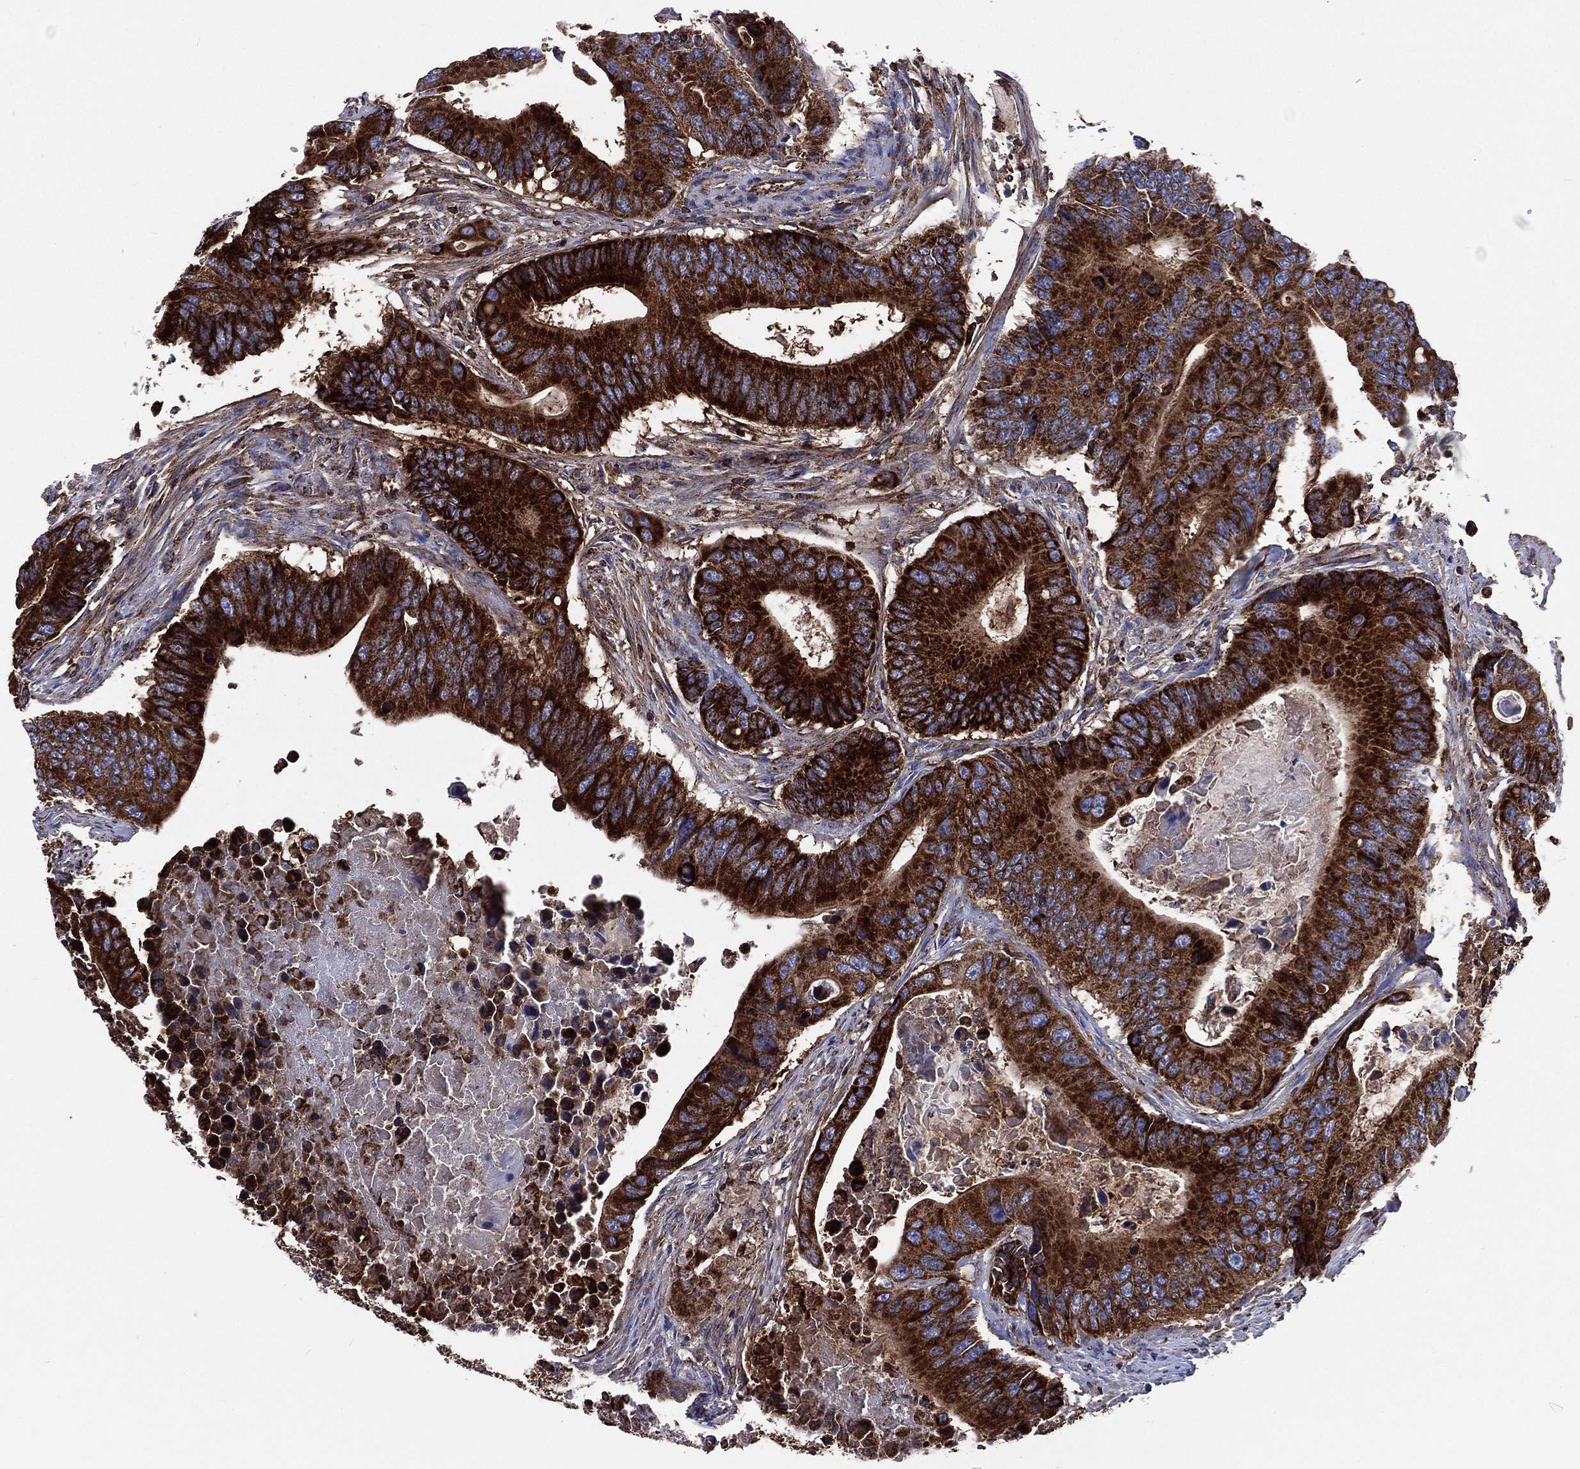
{"staining": {"intensity": "strong", "quantity": ">75%", "location": "cytoplasmic/membranous"}, "tissue": "colorectal cancer", "cell_type": "Tumor cells", "image_type": "cancer", "snomed": [{"axis": "morphology", "description": "Adenocarcinoma, NOS"}, {"axis": "topography", "description": "Colon"}], "caption": "Approximately >75% of tumor cells in adenocarcinoma (colorectal) display strong cytoplasmic/membranous protein expression as visualized by brown immunohistochemical staining.", "gene": "ANKRD37", "patient": {"sex": "female", "age": 90}}